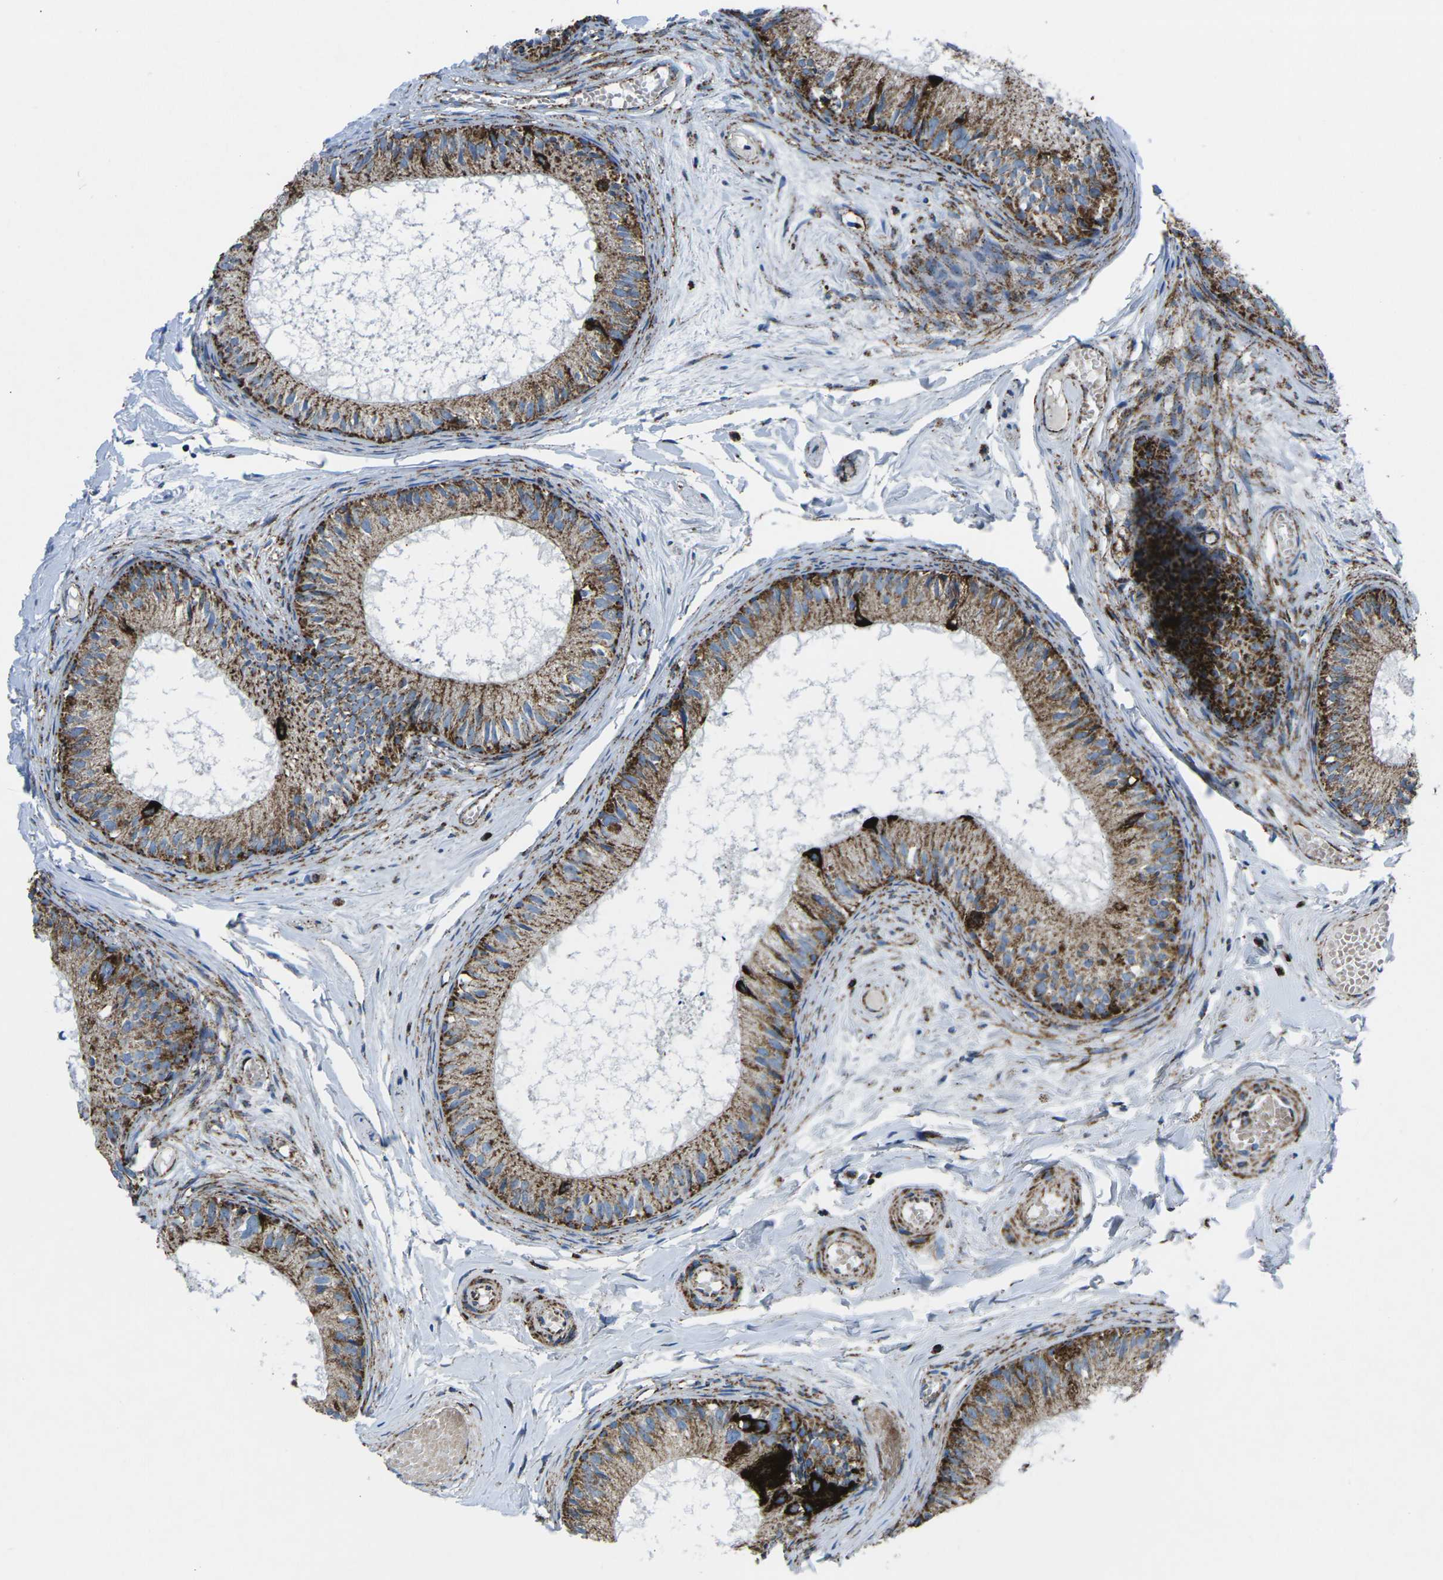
{"staining": {"intensity": "strong", "quantity": ">75%", "location": "cytoplasmic/membranous"}, "tissue": "epididymis", "cell_type": "Glandular cells", "image_type": "normal", "snomed": [{"axis": "morphology", "description": "Normal tissue, NOS"}, {"axis": "topography", "description": "Epididymis"}], "caption": "A histopathology image of human epididymis stained for a protein displays strong cytoplasmic/membranous brown staining in glandular cells.", "gene": "MT", "patient": {"sex": "male", "age": 46}}